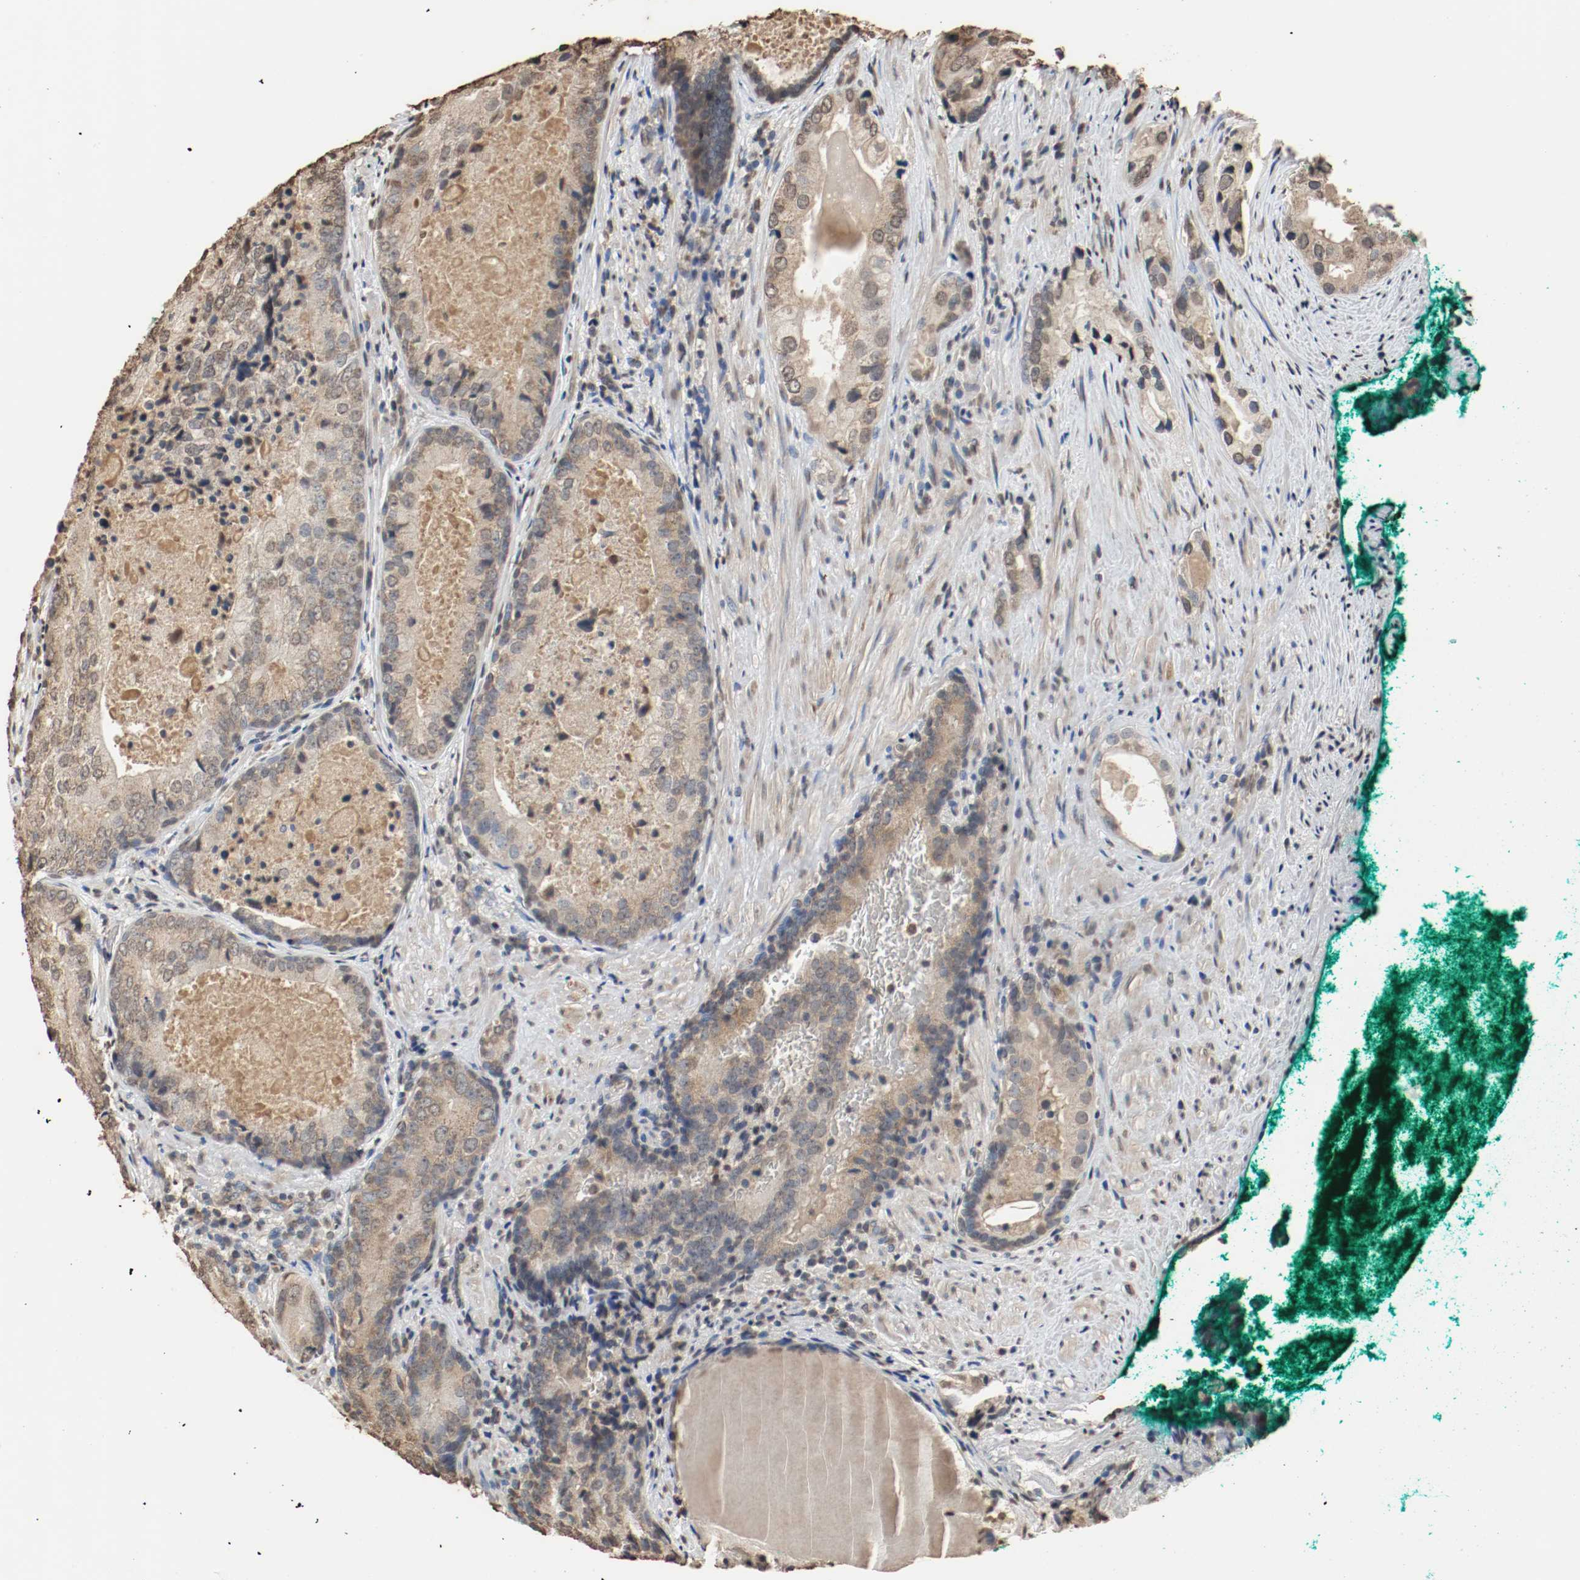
{"staining": {"intensity": "weak", "quantity": ">75%", "location": "cytoplasmic/membranous"}, "tissue": "prostate cancer", "cell_type": "Tumor cells", "image_type": "cancer", "snomed": [{"axis": "morphology", "description": "Adenocarcinoma, High grade"}, {"axis": "topography", "description": "Prostate"}], "caption": "The micrograph displays a brown stain indicating the presence of a protein in the cytoplasmic/membranous of tumor cells in prostate cancer.", "gene": "RTN4", "patient": {"sex": "male", "age": 66}}